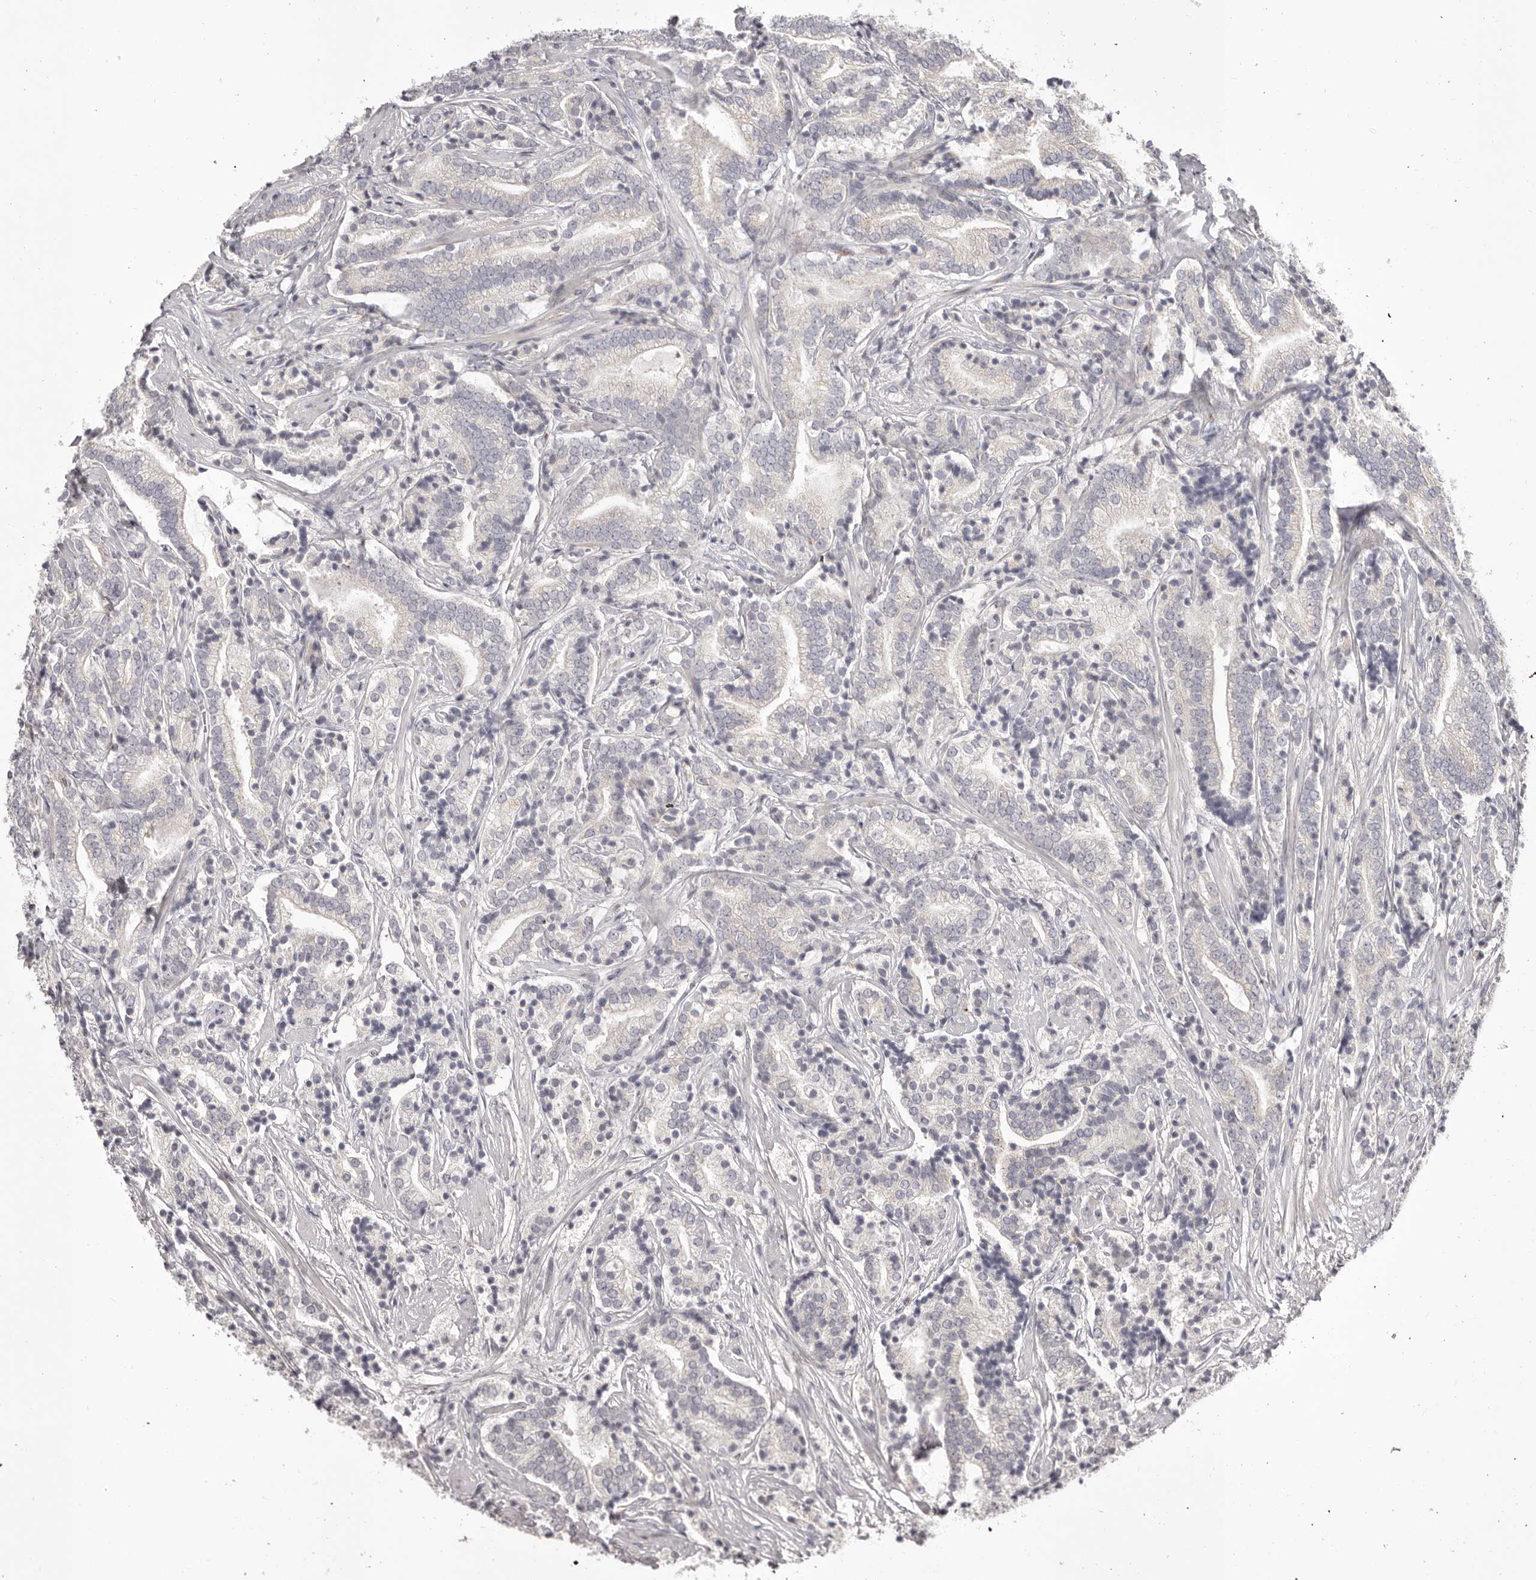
{"staining": {"intensity": "negative", "quantity": "none", "location": "none"}, "tissue": "prostate cancer", "cell_type": "Tumor cells", "image_type": "cancer", "snomed": [{"axis": "morphology", "description": "Adenocarcinoma, High grade"}, {"axis": "topography", "description": "Prostate"}], "caption": "This histopathology image is of prostate high-grade adenocarcinoma stained with IHC to label a protein in brown with the nuclei are counter-stained blue. There is no expression in tumor cells. (Immunohistochemistry, brightfield microscopy, high magnification).", "gene": "OTUD3", "patient": {"sex": "male", "age": 57}}